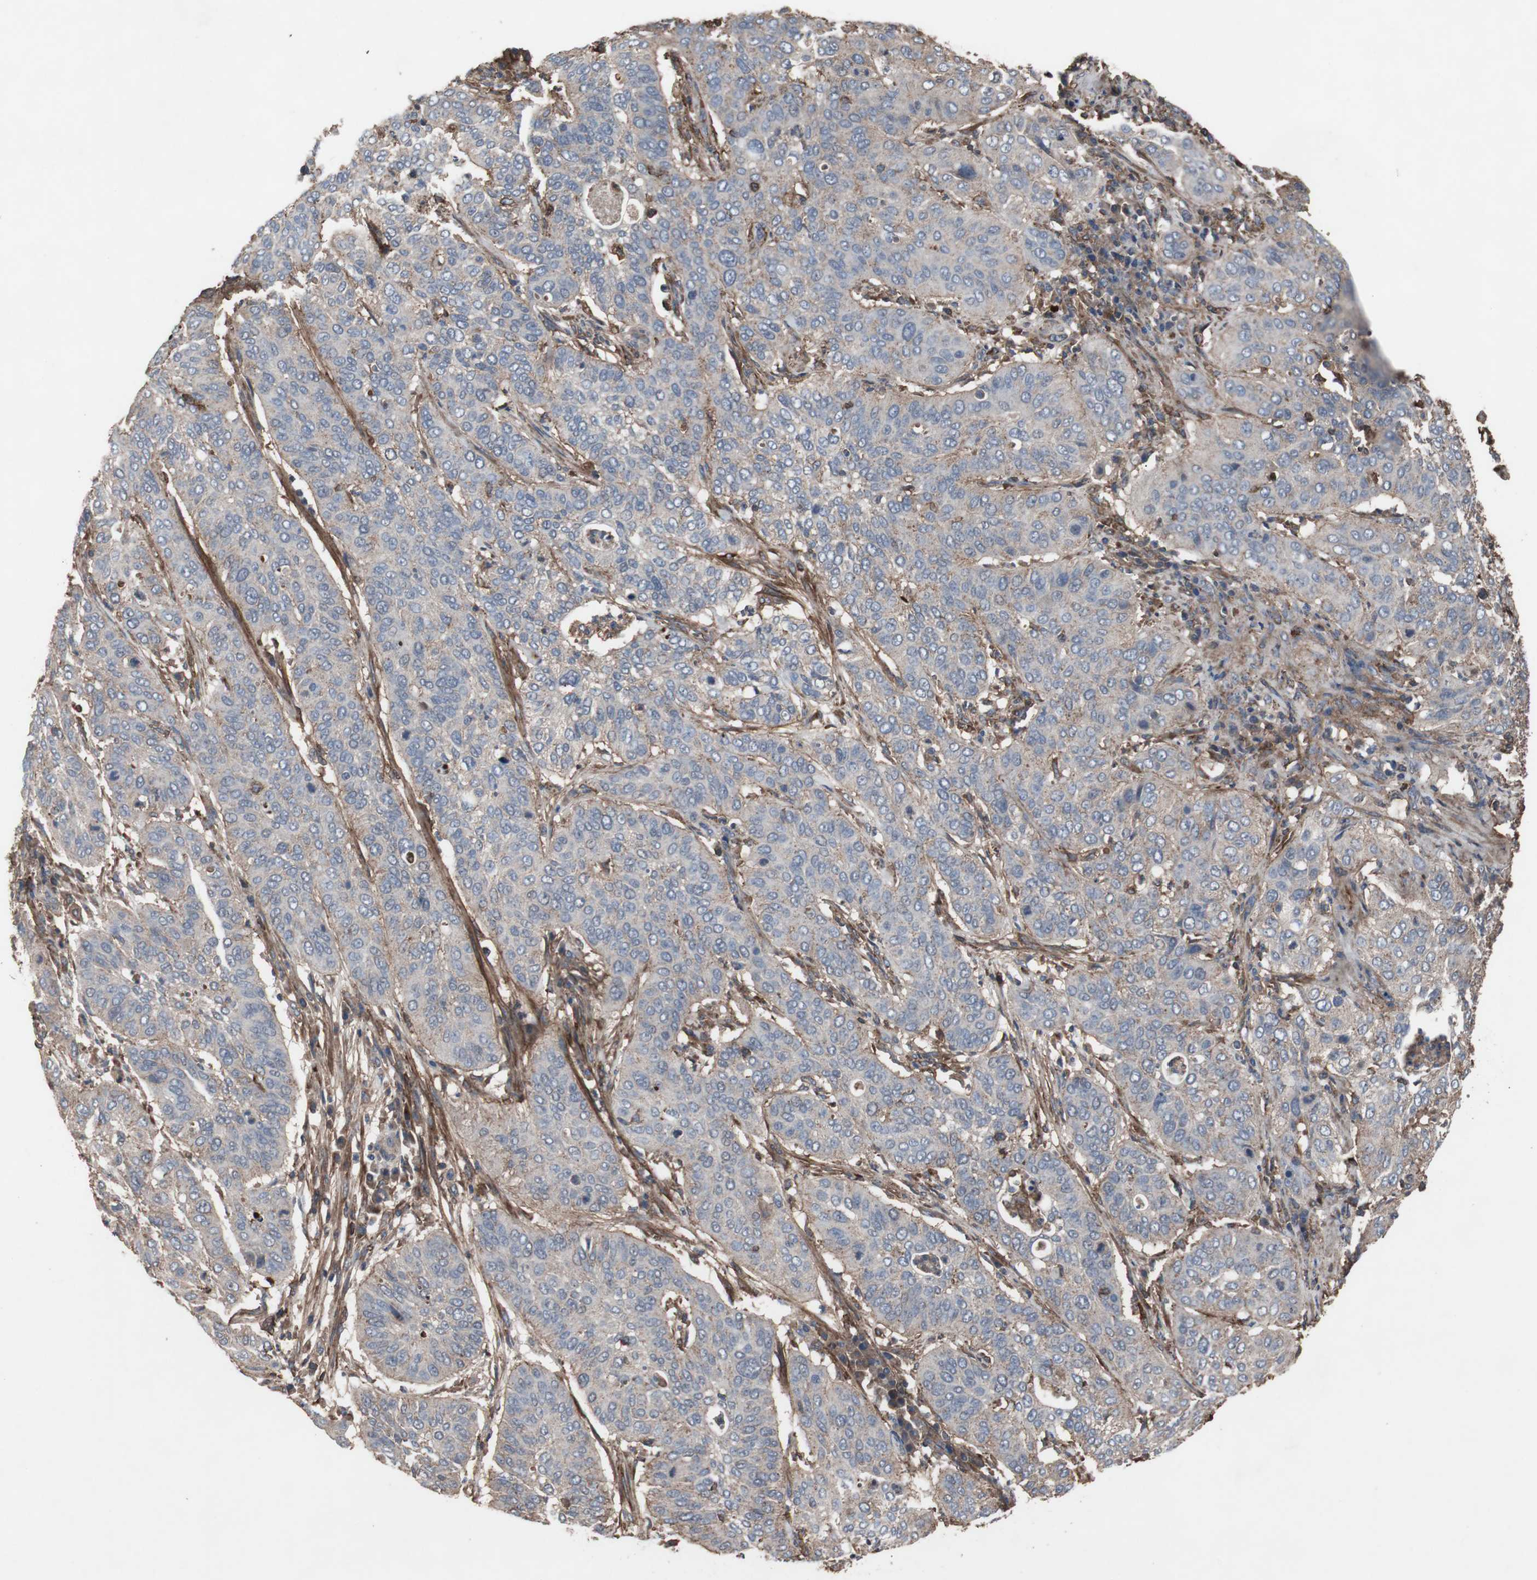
{"staining": {"intensity": "weak", "quantity": "25%-75%", "location": "cytoplasmic/membranous"}, "tissue": "cervical cancer", "cell_type": "Tumor cells", "image_type": "cancer", "snomed": [{"axis": "morphology", "description": "Squamous cell carcinoma, NOS"}, {"axis": "topography", "description": "Cervix"}], "caption": "Immunohistochemistry histopathology image of cervical squamous cell carcinoma stained for a protein (brown), which shows low levels of weak cytoplasmic/membranous positivity in approximately 25%-75% of tumor cells.", "gene": "COL6A2", "patient": {"sex": "female", "age": 39}}